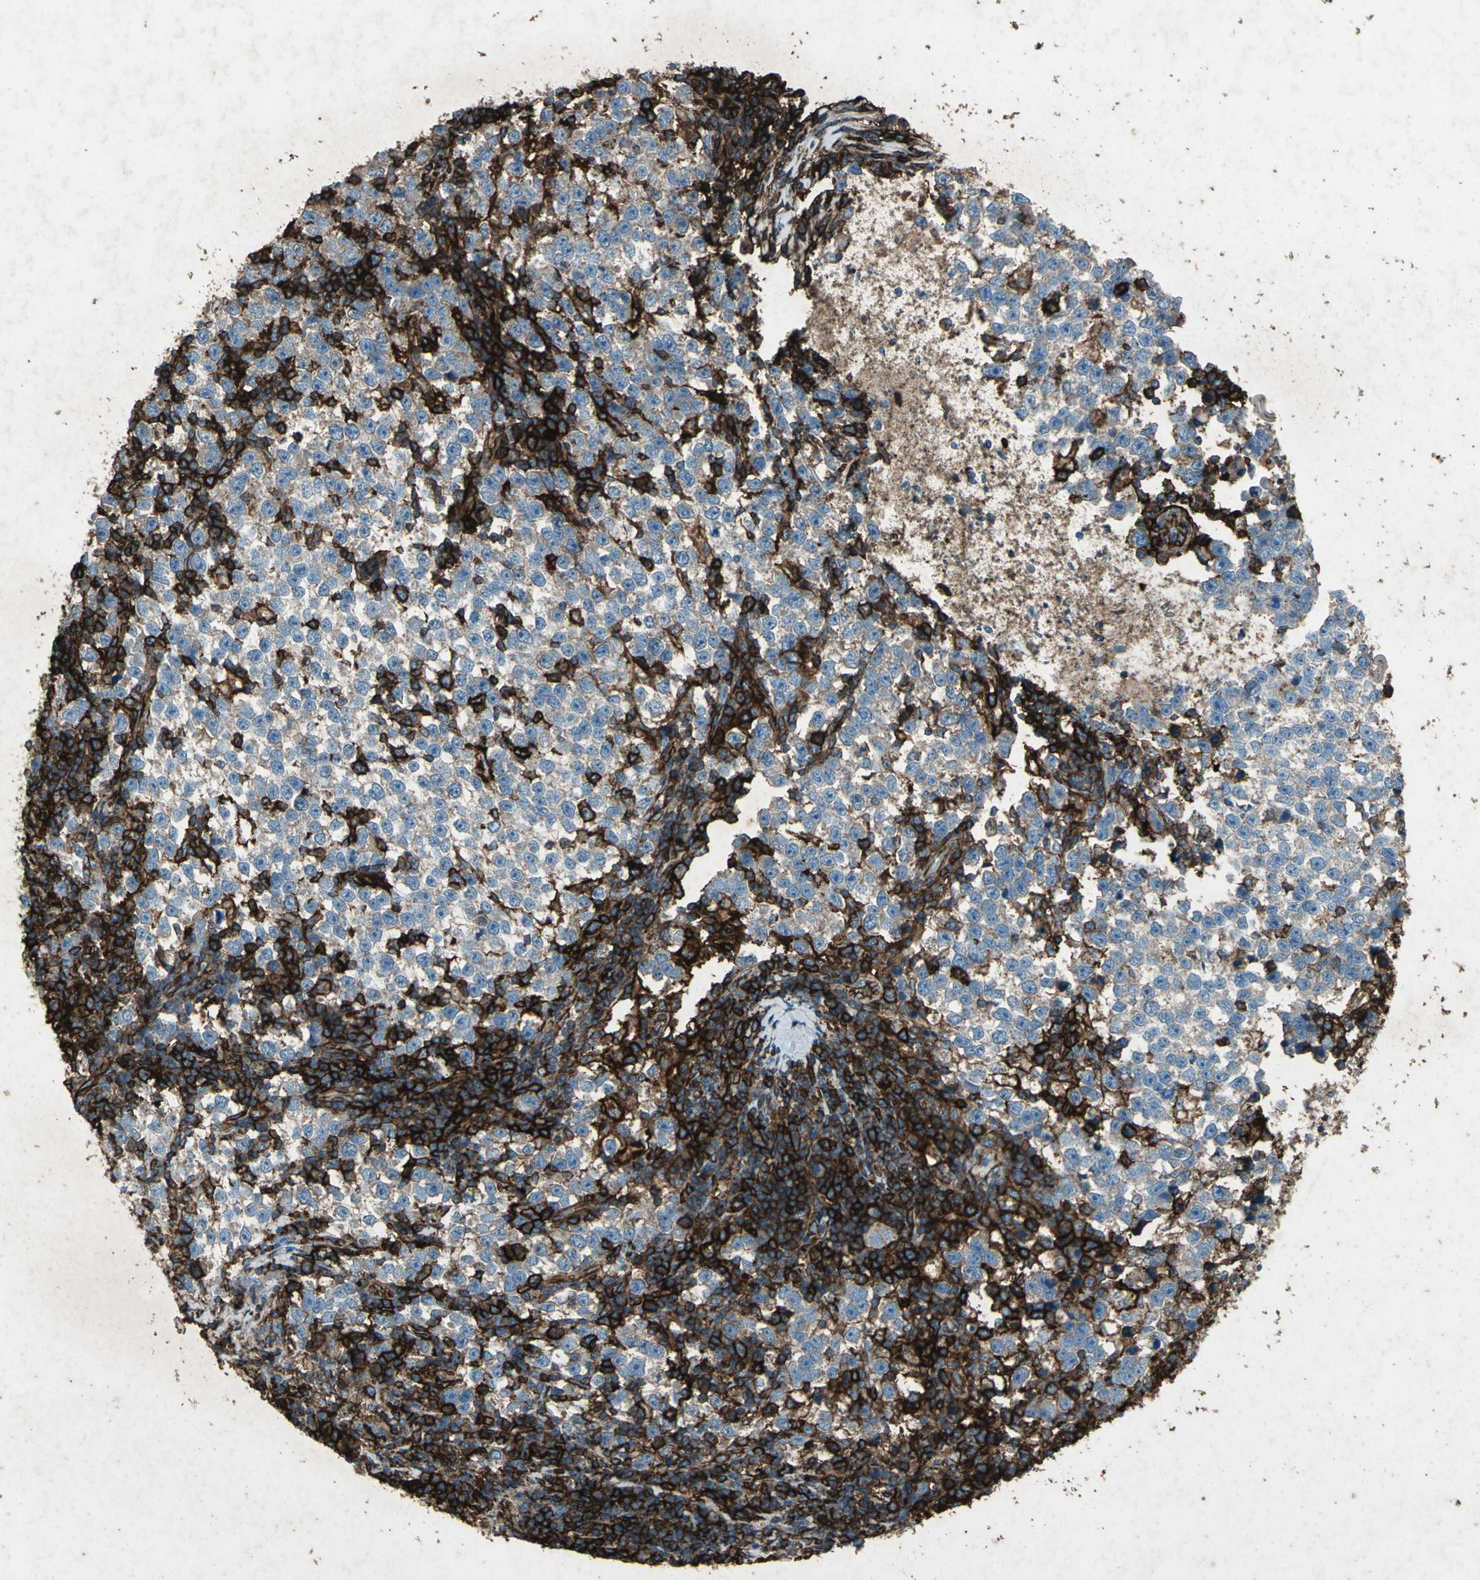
{"staining": {"intensity": "weak", "quantity": "25%-75%", "location": "cytoplasmic/membranous"}, "tissue": "testis cancer", "cell_type": "Tumor cells", "image_type": "cancer", "snomed": [{"axis": "morphology", "description": "Seminoma, NOS"}, {"axis": "topography", "description": "Testis"}], "caption": "Tumor cells exhibit low levels of weak cytoplasmic/membranous expression in approximately 25%-75% of cells in human seminoma (testis).", "gene": "CCR6", "patient": {"sex": "male", "age": 43}}